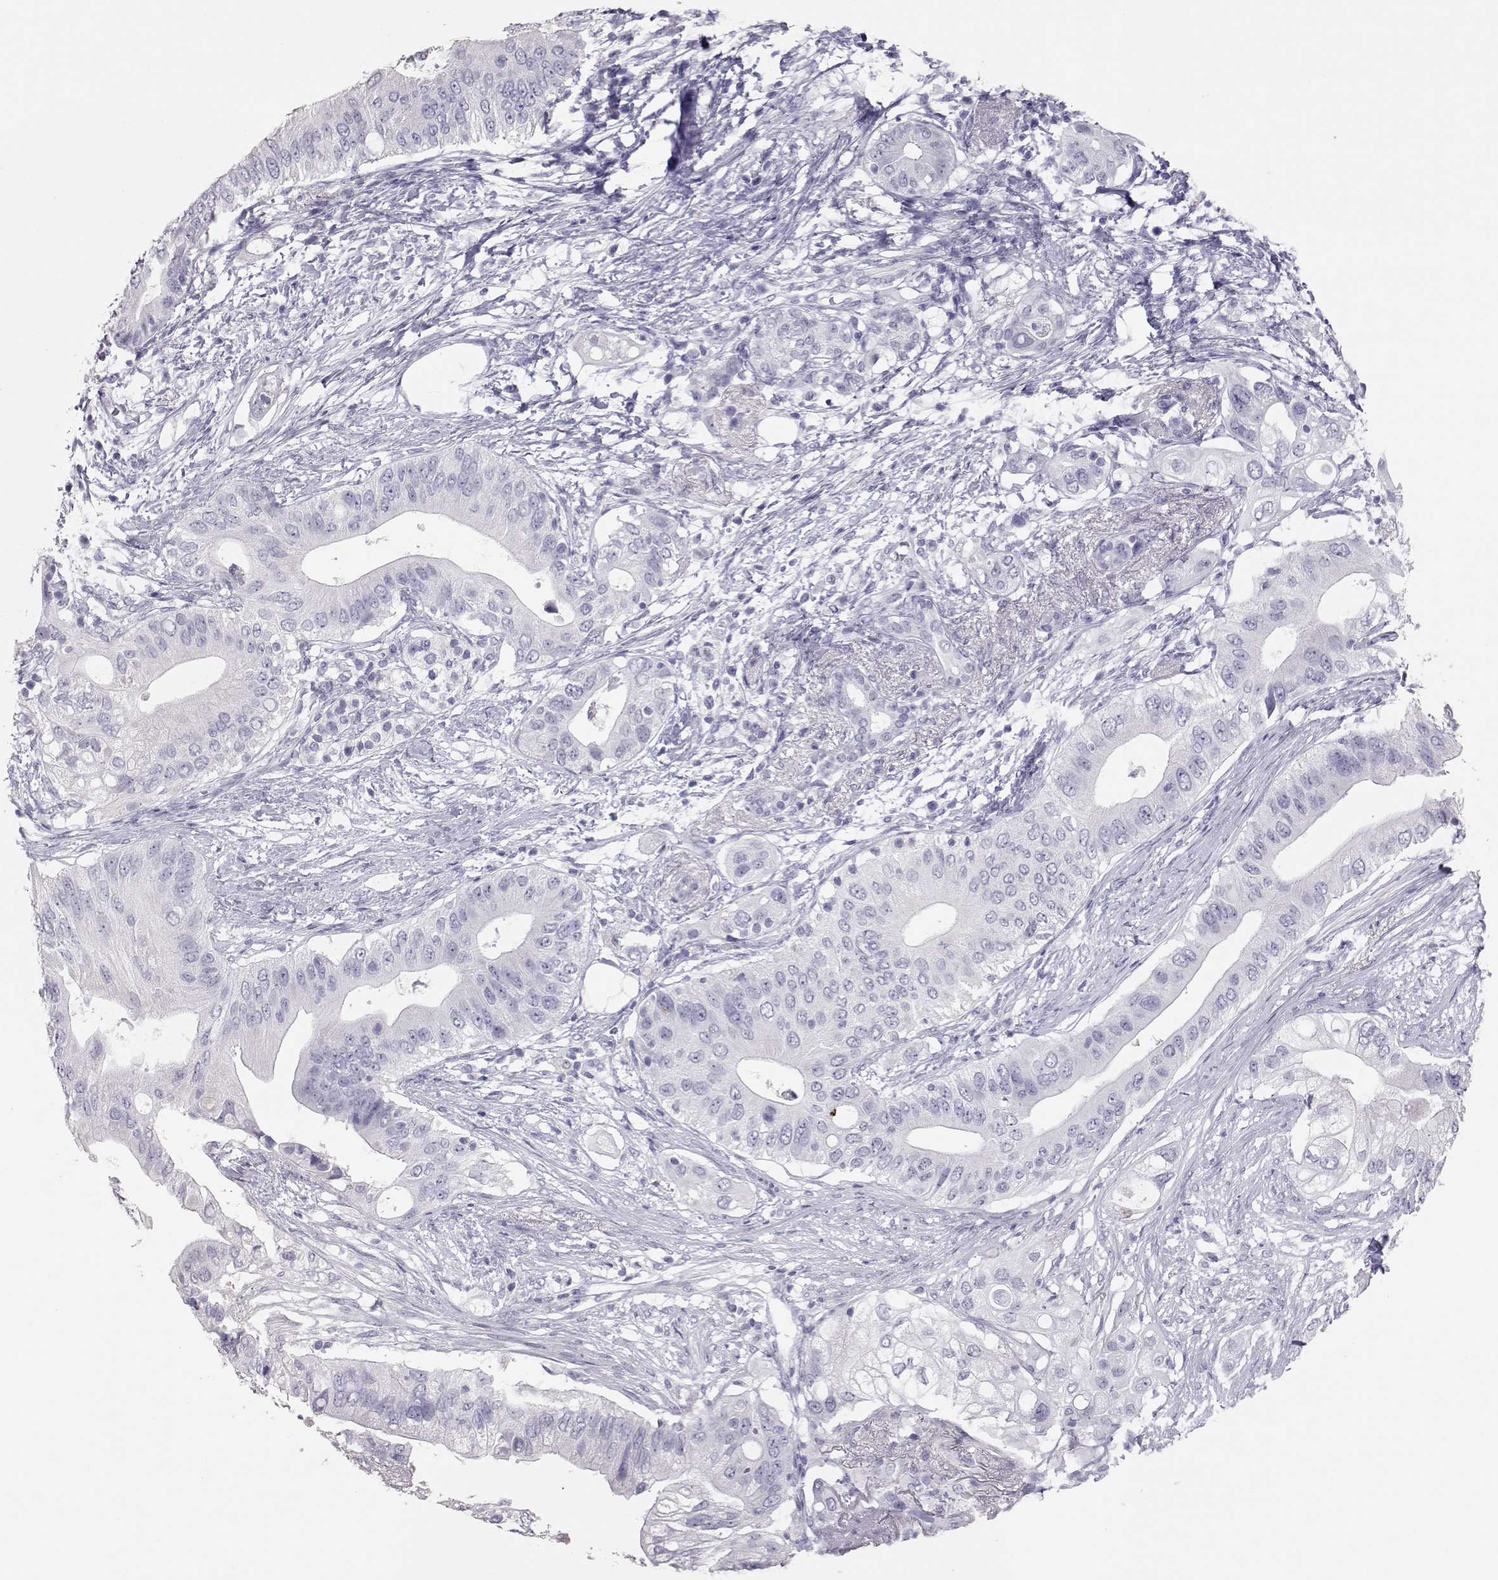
{"staining": {"intensity": "negative", "quantity": "none", "location": "none"}, "tissue": "pancreatic cancer", "cell_type": "Tumor cells", "image_type": "cancer", "snomed": [{"axis": "morphology", "description": "Adenocarcinoma, NOS"}, {"axis": "topography", "description": "Pancreas"}], "caption": "An immunohistochemistry (IHC) image of adenocarcinoma (pancreatic) is shown. There is no staining in tumor cells of adenocarcinoma (pancreatic).", "gene": "PMCH", "patient": {"sex": "female", "age": 72}}